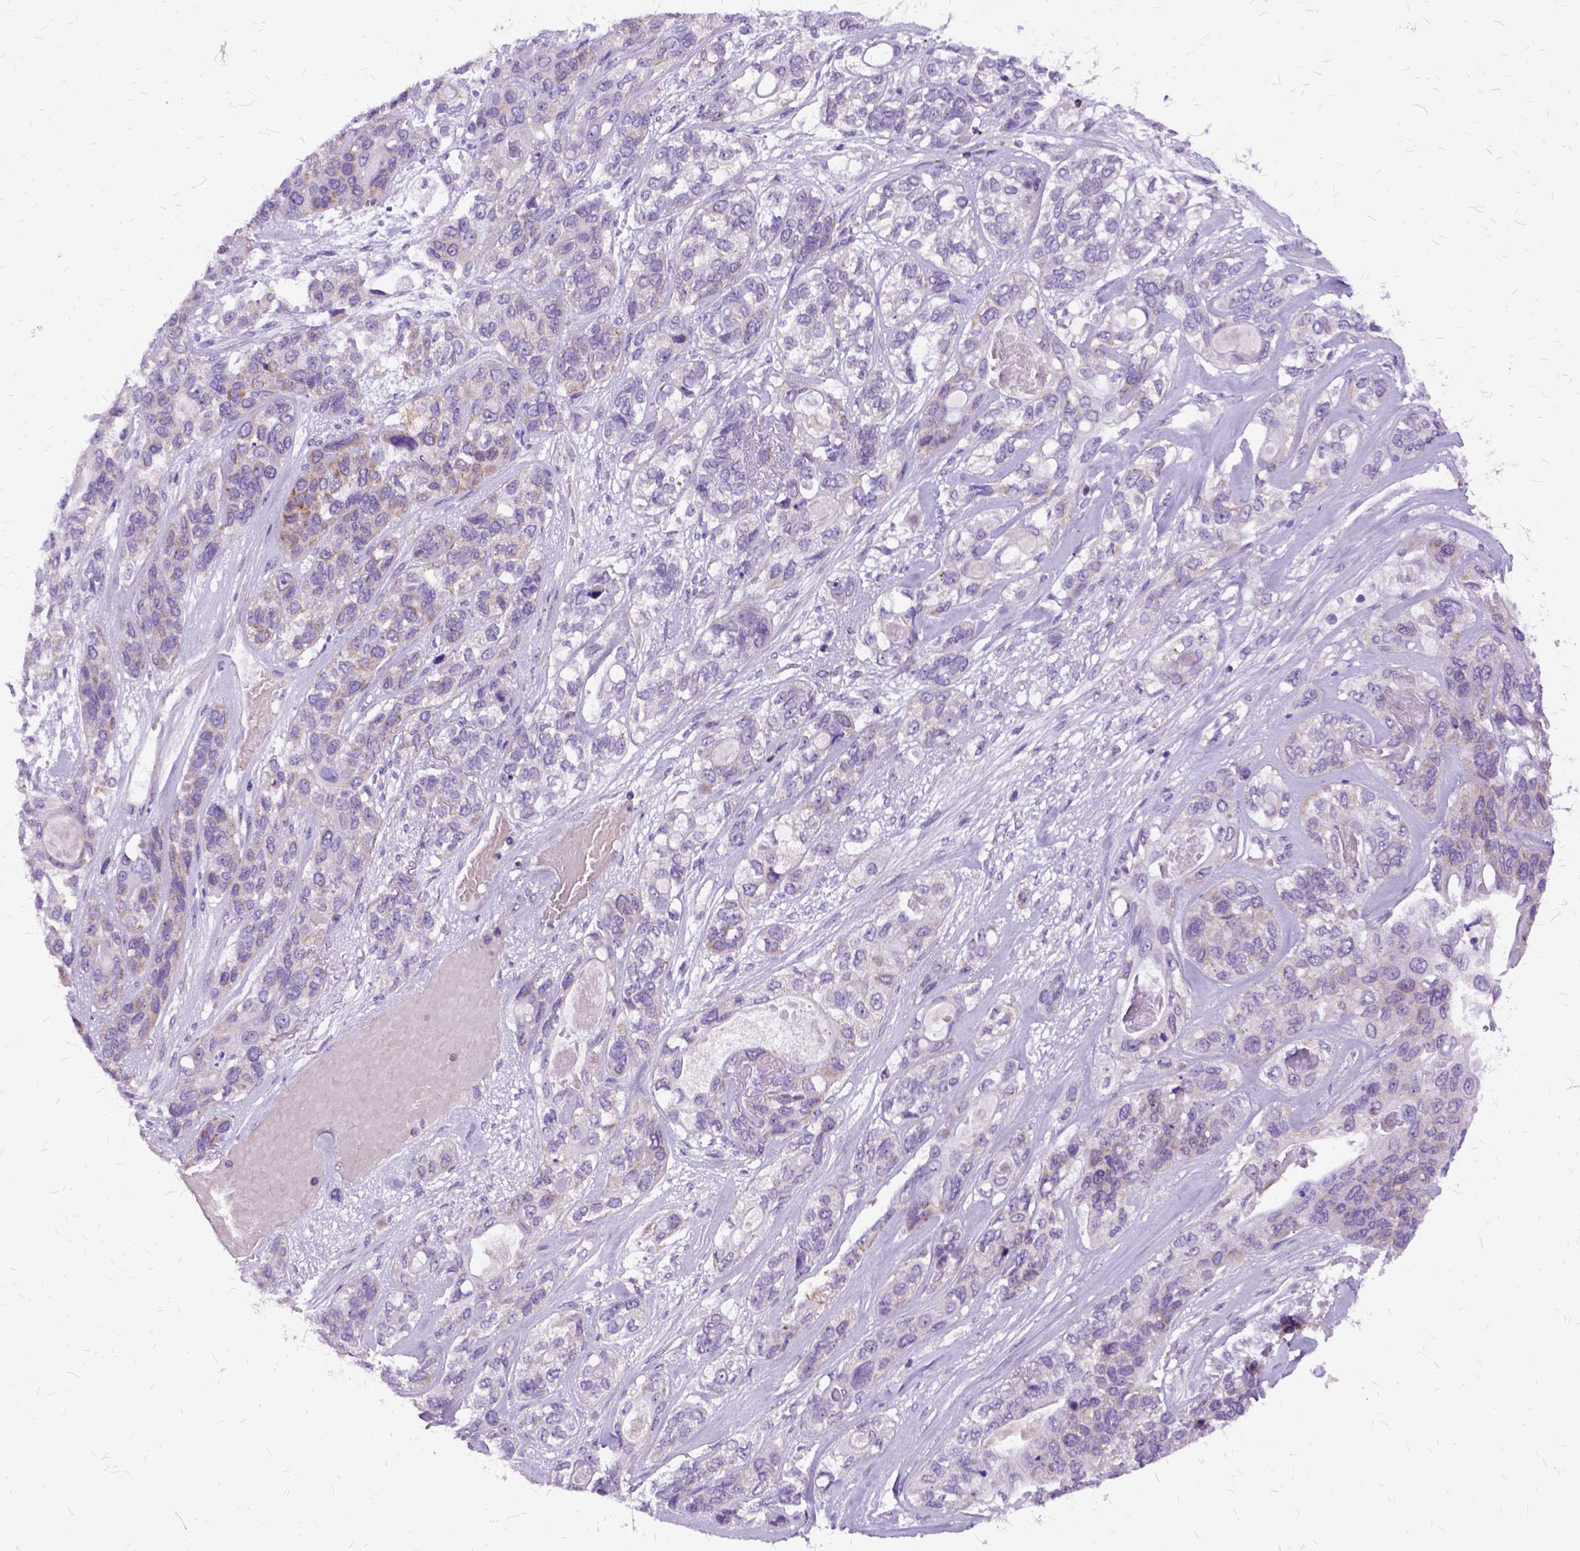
{"staining": {"intensity": "weak", "quantity": "<25%", "location": "cytoplasmic/membranous"}, "tissue": "lung cancer", "cell_type": "Tumor cells", "image_type": "cancer", "snomed": [{"axis": "morphology", "description": "Squamous cell carcinoma, NOS"}, {"axis": "topography", "description": "Lung"}], "caption": "This is a histopathology image of immunohistochemistry staining of lung cancer (squamous cell carcinoma), which shows no staining in tumor cells.", "gene": "OXCT1", "patient": {"sex": "female", "age": 70}}